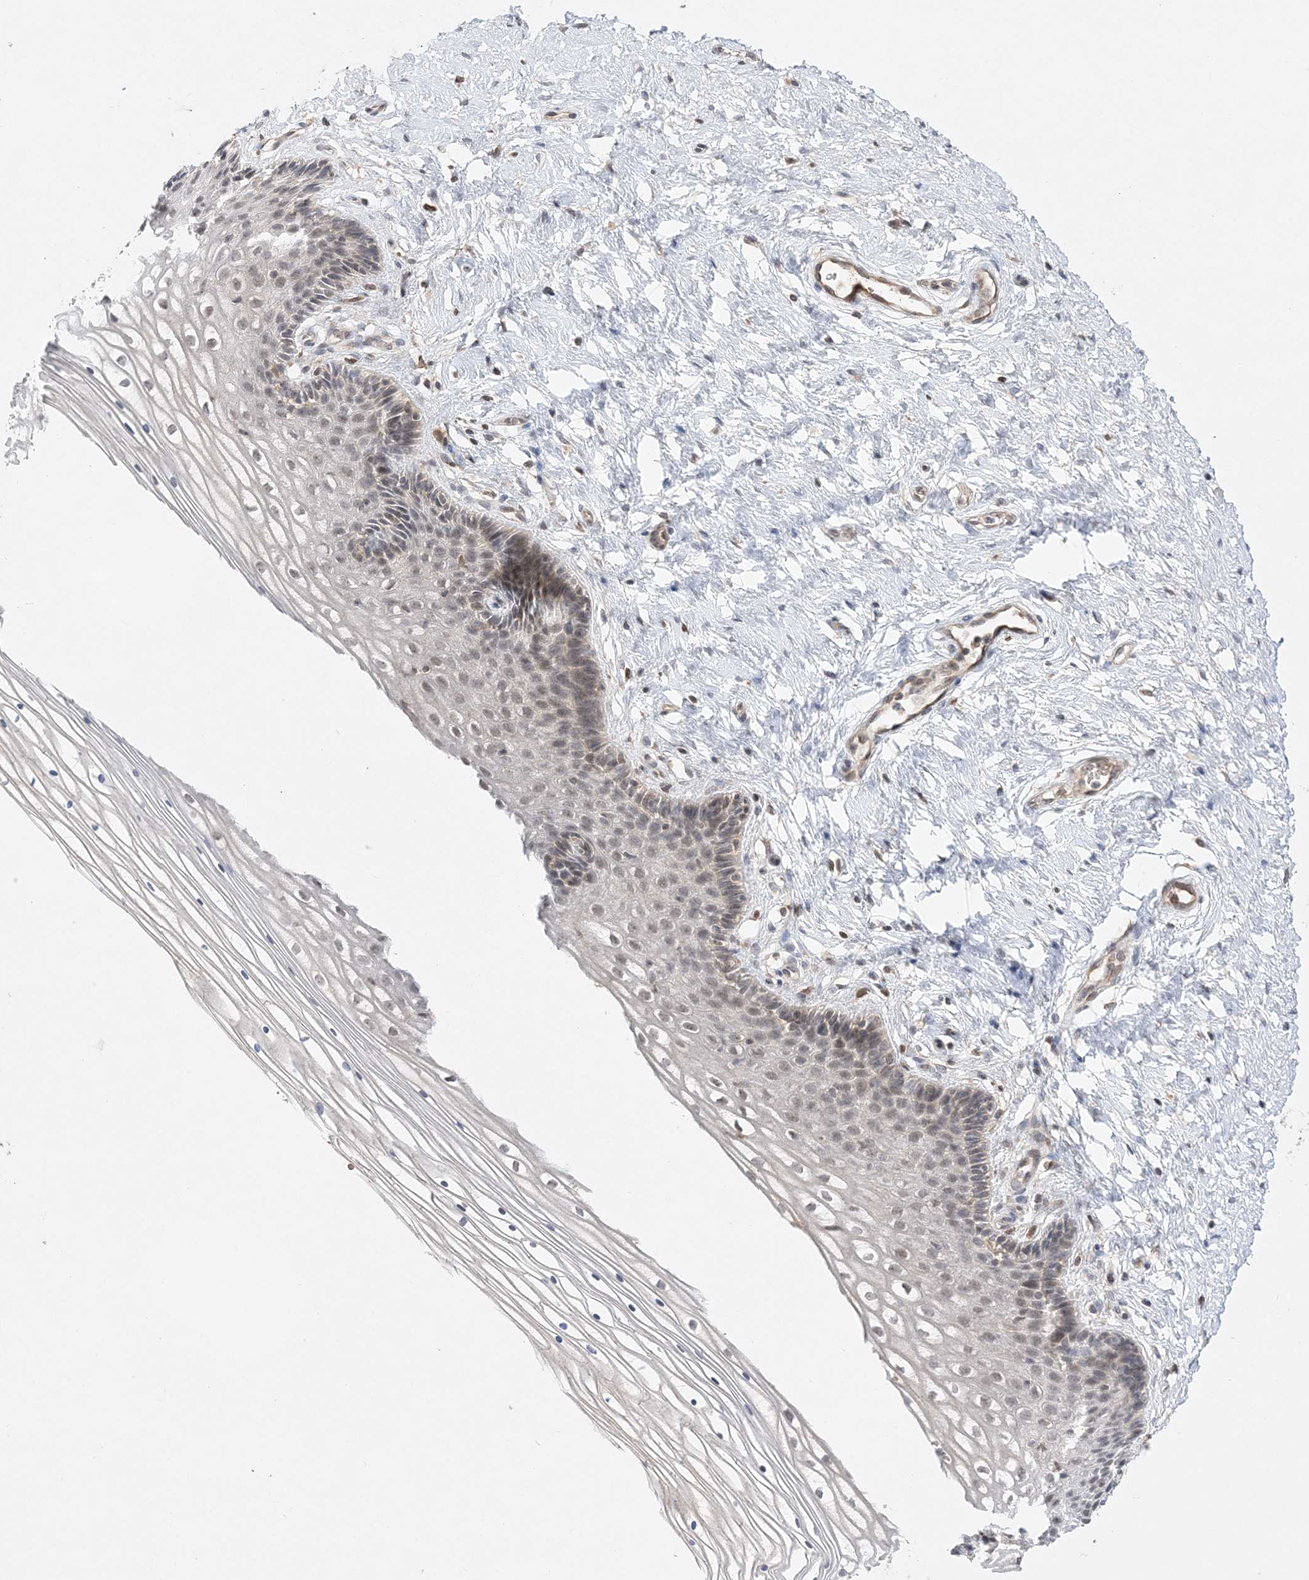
{"staining": {"intensity": "weak", "quantity": "<25%", "location": "cytoplasmic/membranous"}, "tissue": "cervix", "cell_type": "Glandular cells", "image_type": "normal", "snomed": [{"axis": "morphology", "description": "Normal tissue, NOS"}, {"axis": "topography", "description": "Cervix"}], "caption": "This is an immunohistochemistry (IHC) image of normal human cervix. There is no expression in glandular cells.", "gene": "TMEM132B", "patient": {"sex": "female", "age": 33}}